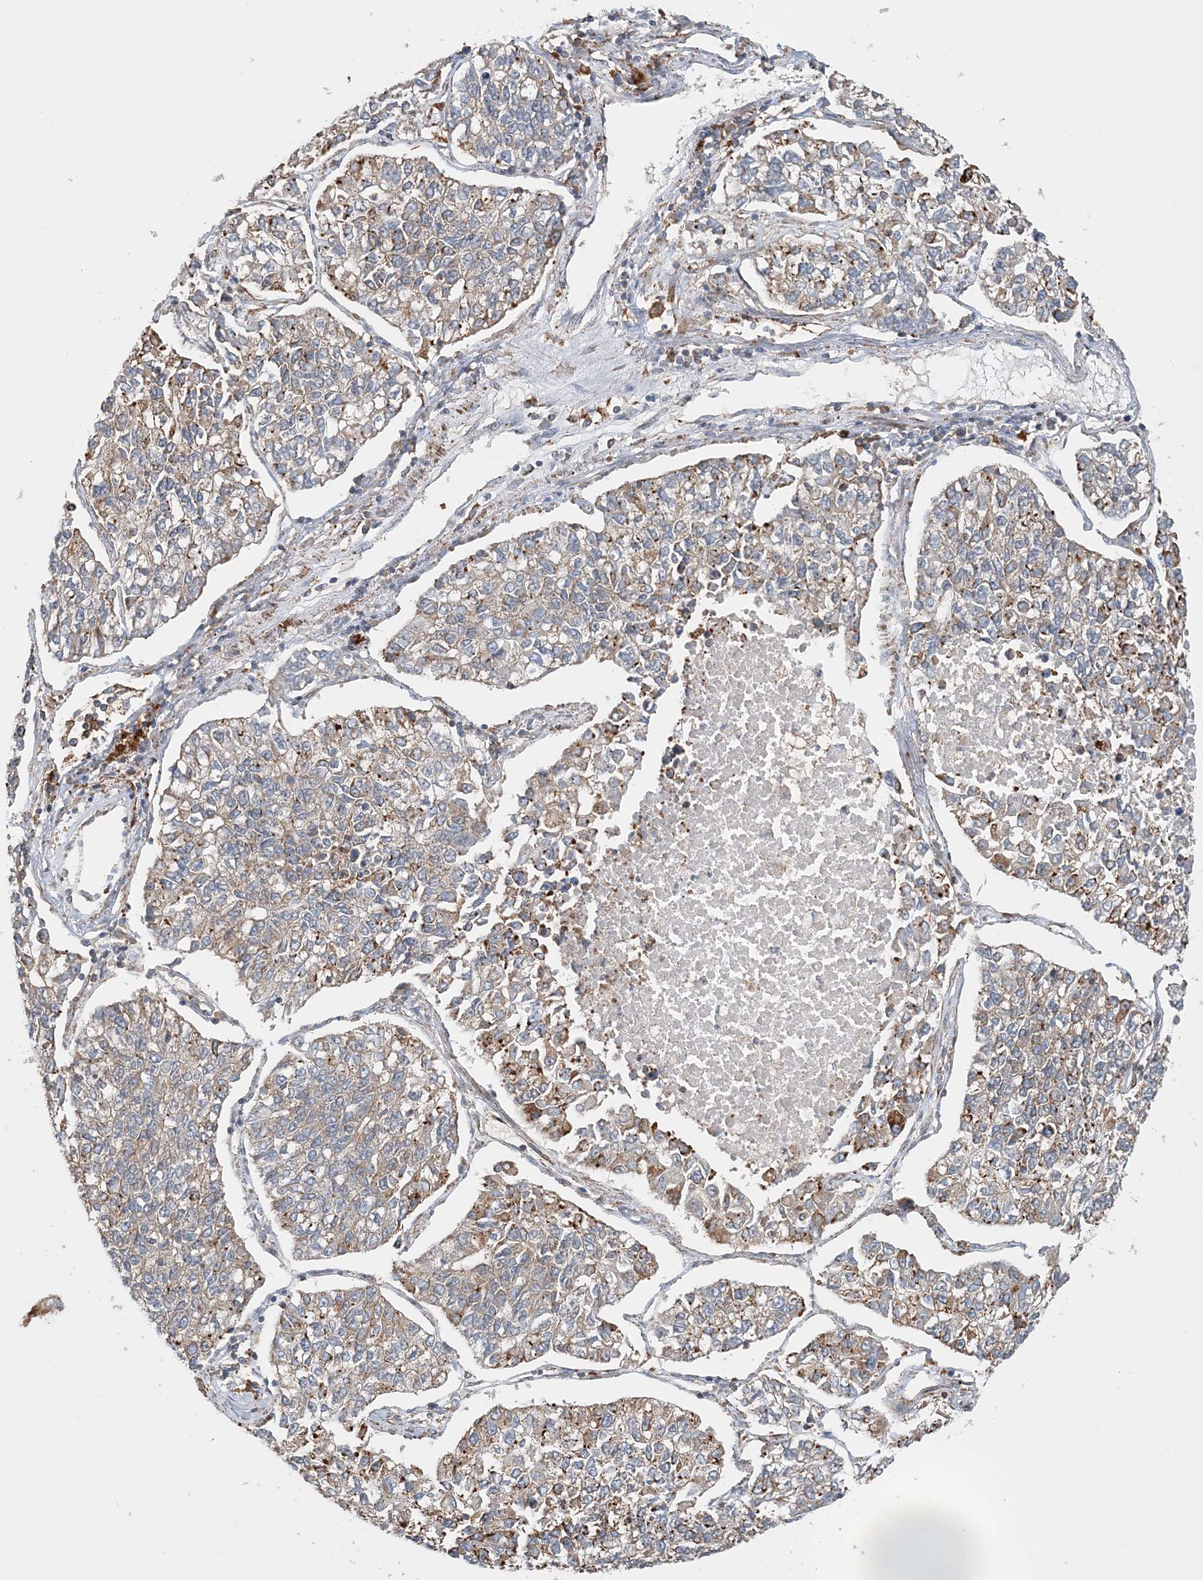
{"staining": {"intensity": "weak", "quantity": "25%-75%", "location": "cytoplasmic/membranous"}, "tissue": "lung cancer", "cell_type": "Tumor cells", "image_type": "cancer", "snomed": [{"axis": "morphology", "description": "Adenocarcinoma, NOS"}, {"axis": "topography", "description": "Lung"}], "caption": "Tumor cells demonstrate low levels of weak cytoplasmic/membranous expression in approximately 25%-75% of cells in human adenocarcinoma (lung).", "gene": "TTI1", "patient": {"sex": "male", "age": 49}}